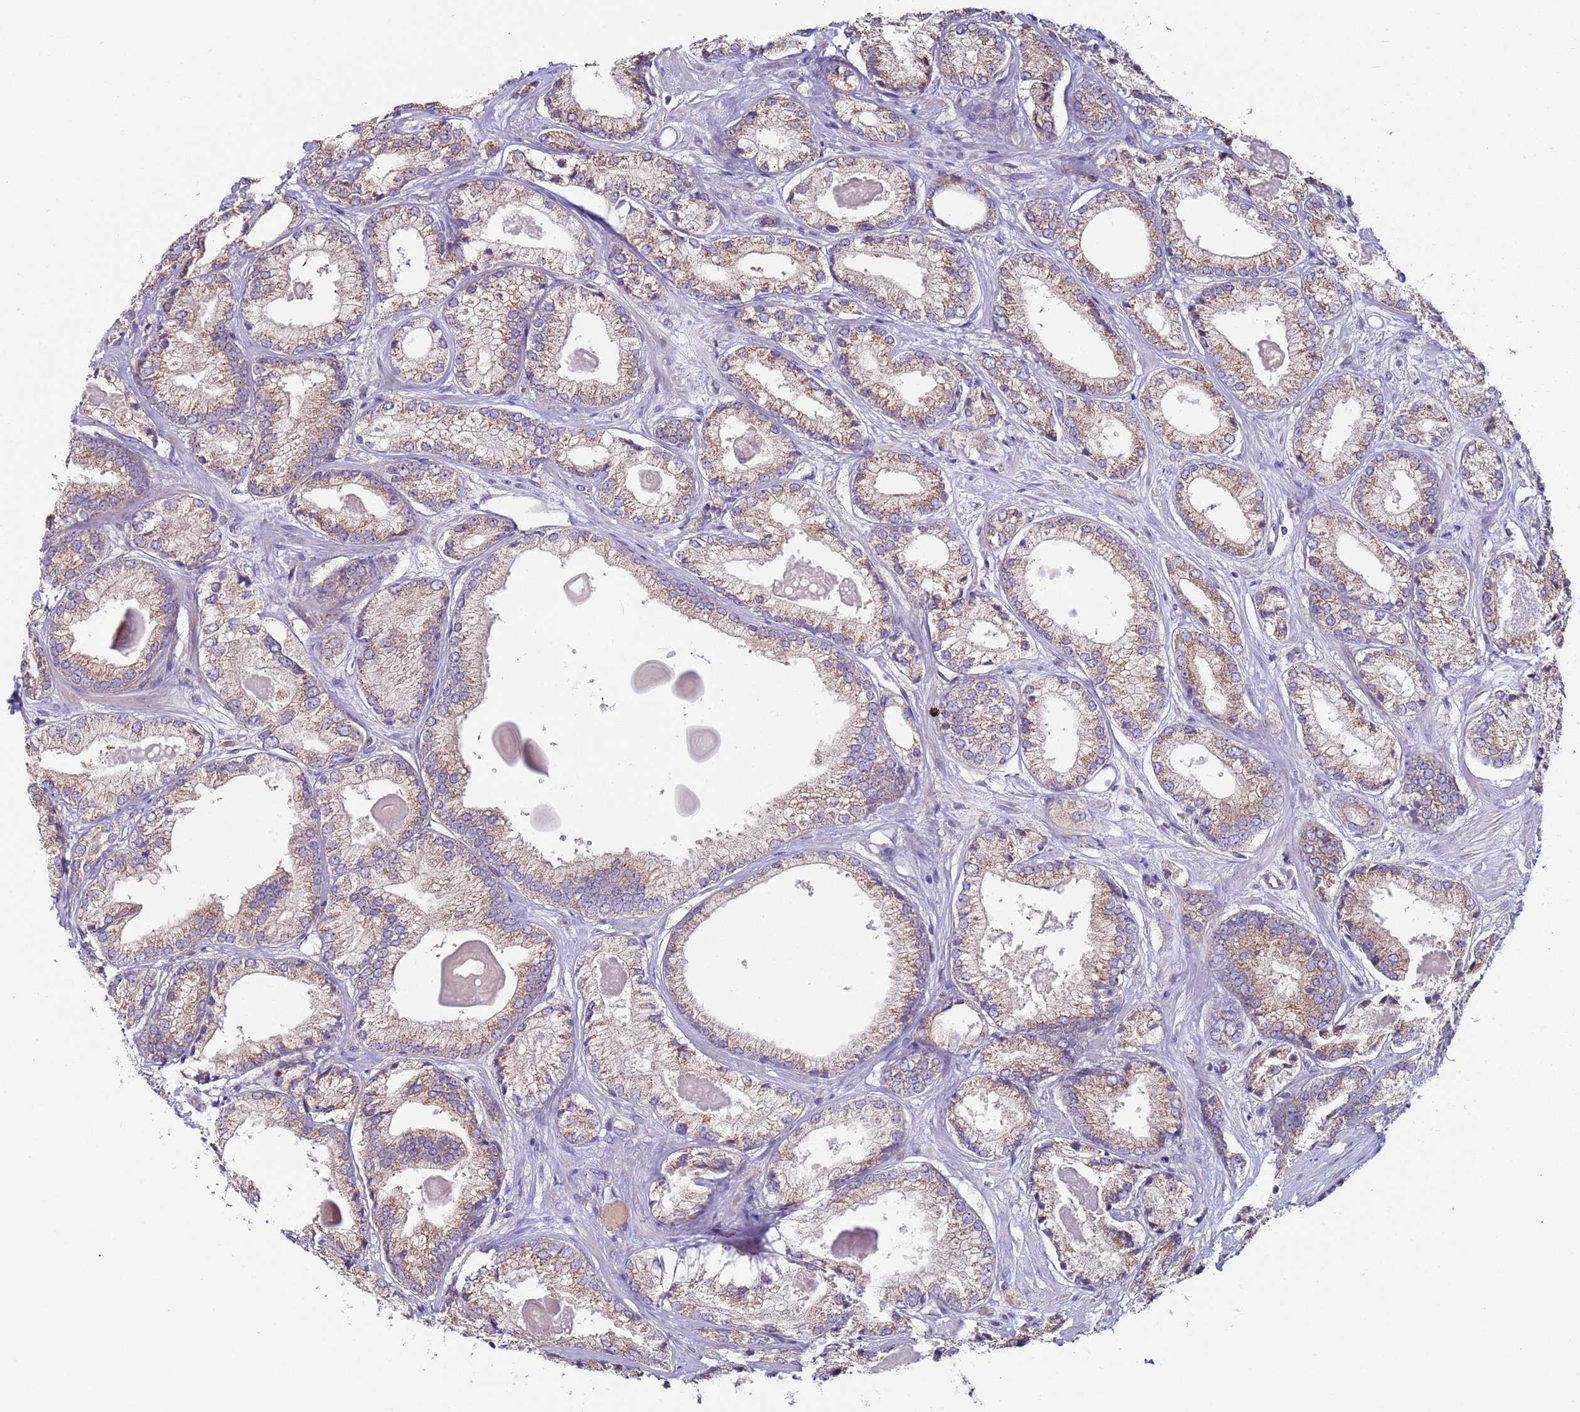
{"staining": {"intensity": "weak", "quantity": "25%-75%", "location": "cytoplasmic/membranous"}, "tissue": "prostate cancer", "cell_type": "Tumor cells", "image_type": "cancer", "snomed": [{"axis": "morphology", "description": "Adenocarcinoma, Low grade"}, {"axis": "topography", "description": "Prostate"}], "caption": "IHC of prostate cancer displays low levels of weak cytoplasmic/membranous expression in approximately 25%-75% of tumor cells.", "gene": "DIP2B", "patient": {"sex": "male", "age": 68}}